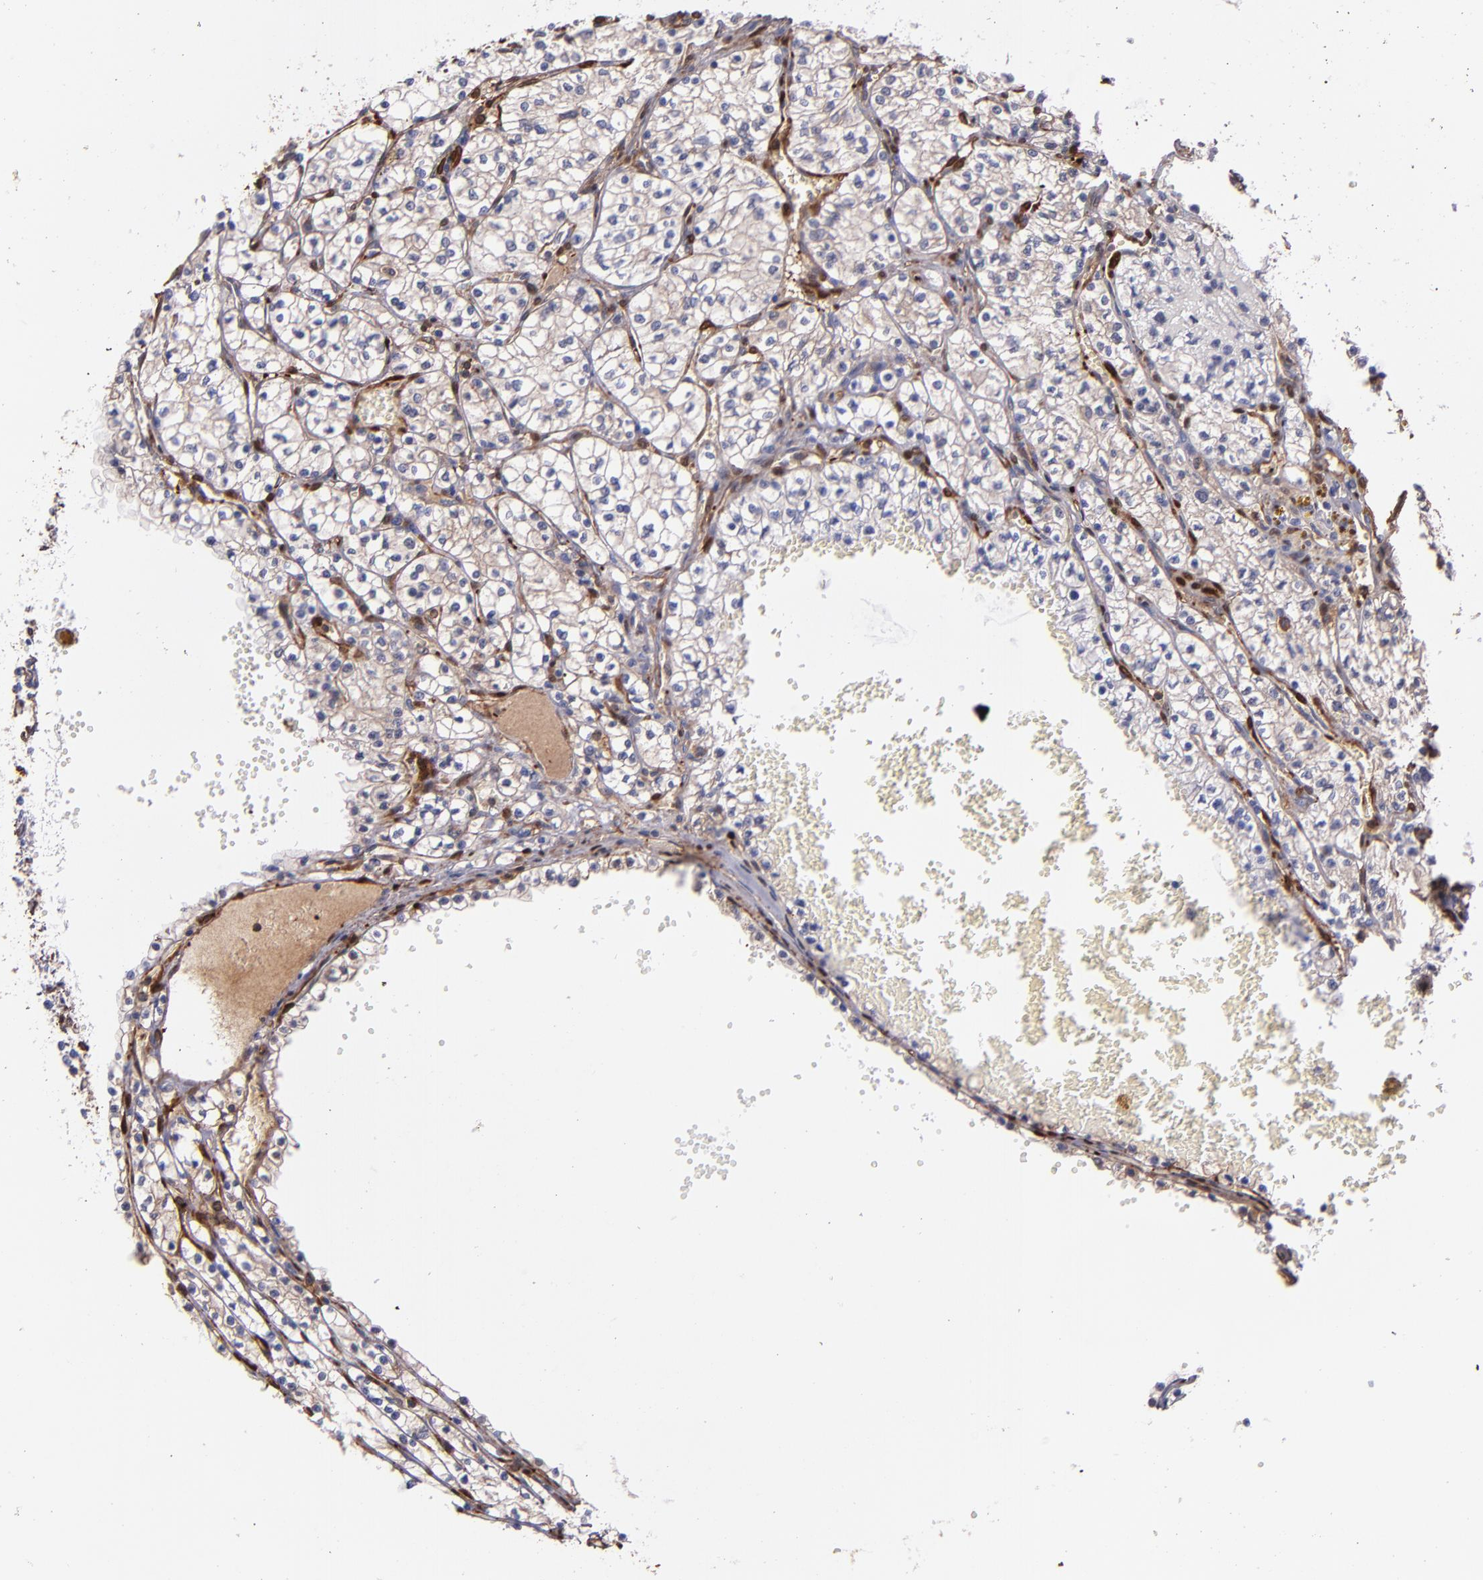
{"staining": {"intensity": "weak", "quantity": "<25%", "location": "cytoplasmic/membranous"}, "tissue": "renal cancer", "cell_type": "Tumor cells", "image_type": "cancer", "snomed": [{"axis": "morphology", "description": "Adenocarcinoma, NOS"}, {"axis": "topography", "description": "Kidney"}], "caption": "High magnification brightfield microscopy of renal cancer (adenocarcinoma) stained with DAB (3,3'-diaminobenzidine) (brown) and counterstained with hematoxylin (blue): tumor cells show no significant positivity.", "gene": "VCL", "patient": {"sex": "male", "age": 61}}